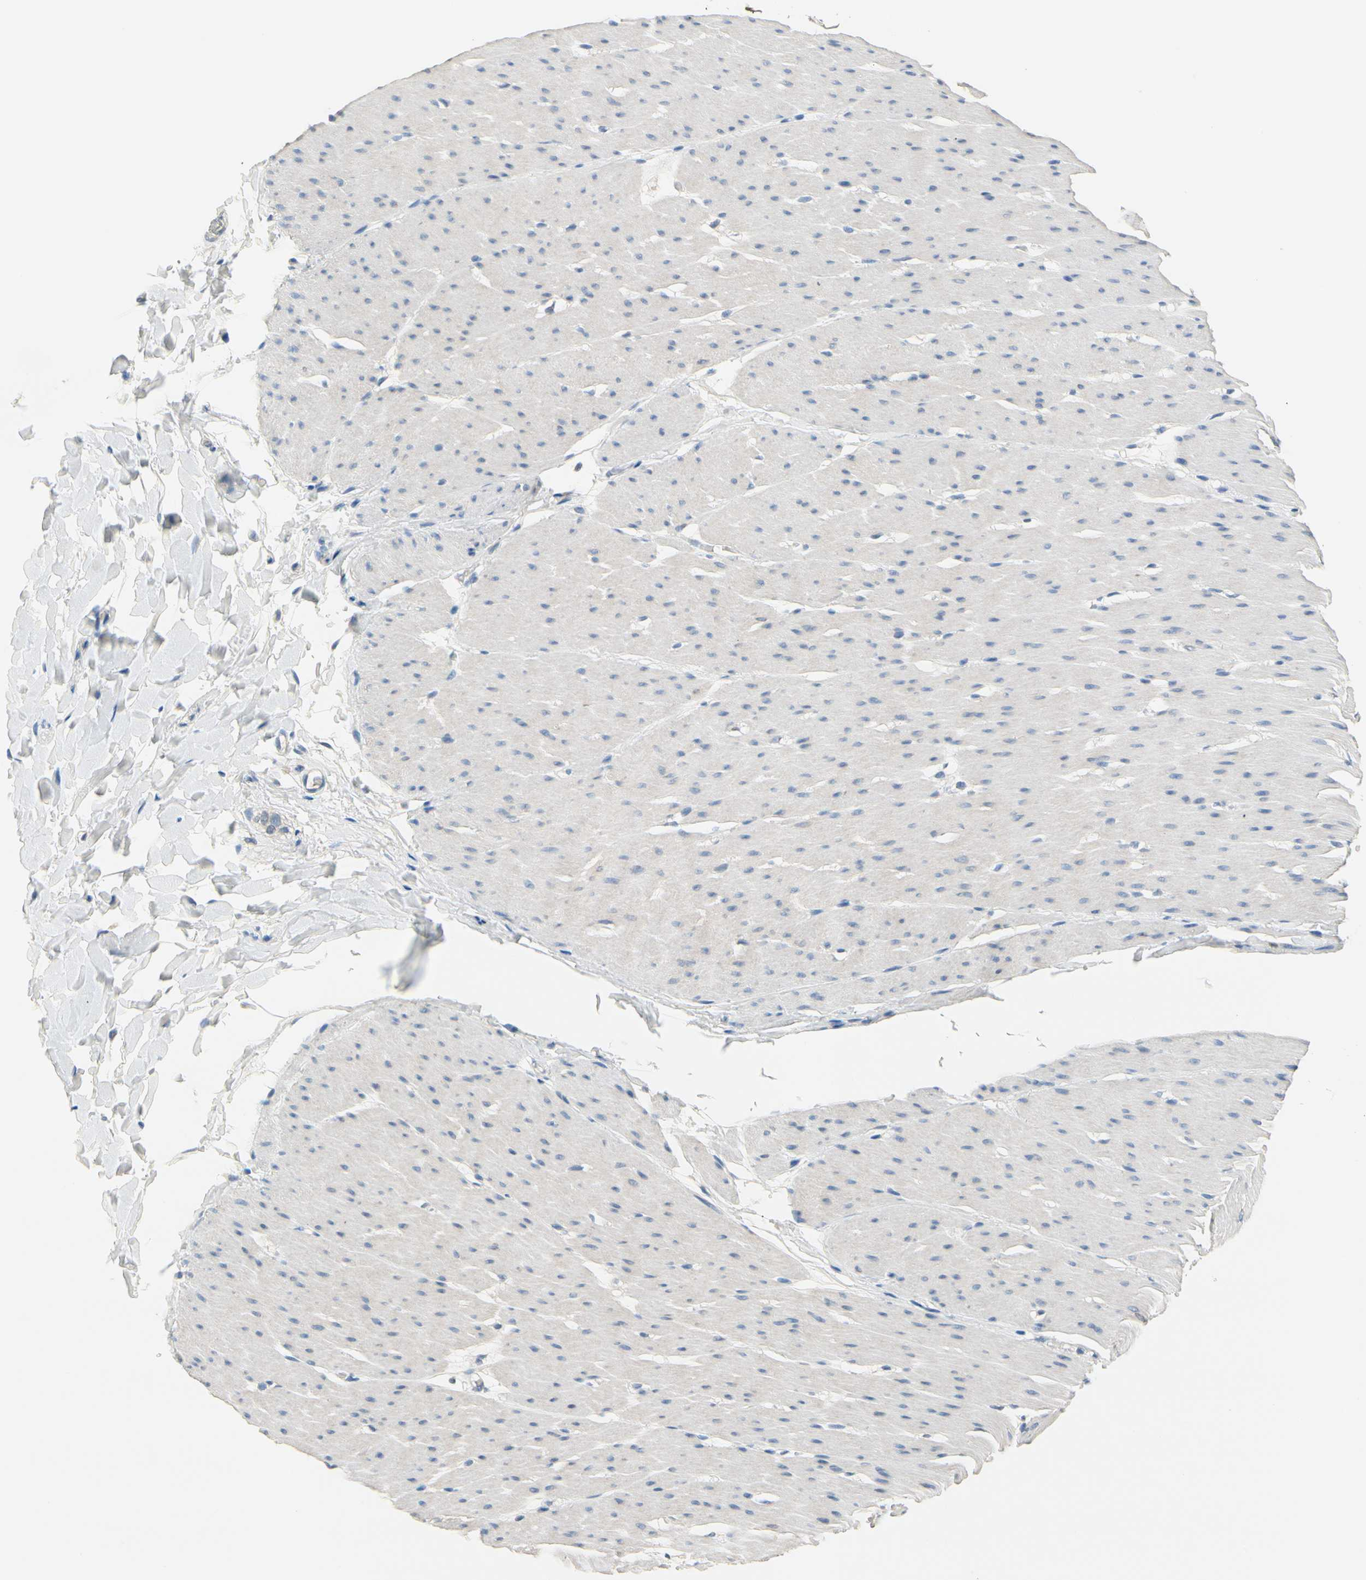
{"staining": {"intensity": "negative", "quantity": "none", "location": "none"}, "tissue": "smooth muscle", "cell_type": "Smooth muscle cells", "image_type": "normal", "snomed": [{"axis": "morphology", "description": "Normal tissue, NOS"}, {"axis": "topography", "description": "Smooth muscle"}, {"axis": "topography", "description": "Colon"}], "caption": "Protein analysis of normal smooth muscle displays no significant staining in smooth muscle cells. (Brightfield microscopy of DAB (3,3'-diaminobenzidine) immunohistochemistry (IHC) at high magnification).", "gene": "CKAP2", "patient": {"sex": "male", "age": 67}}